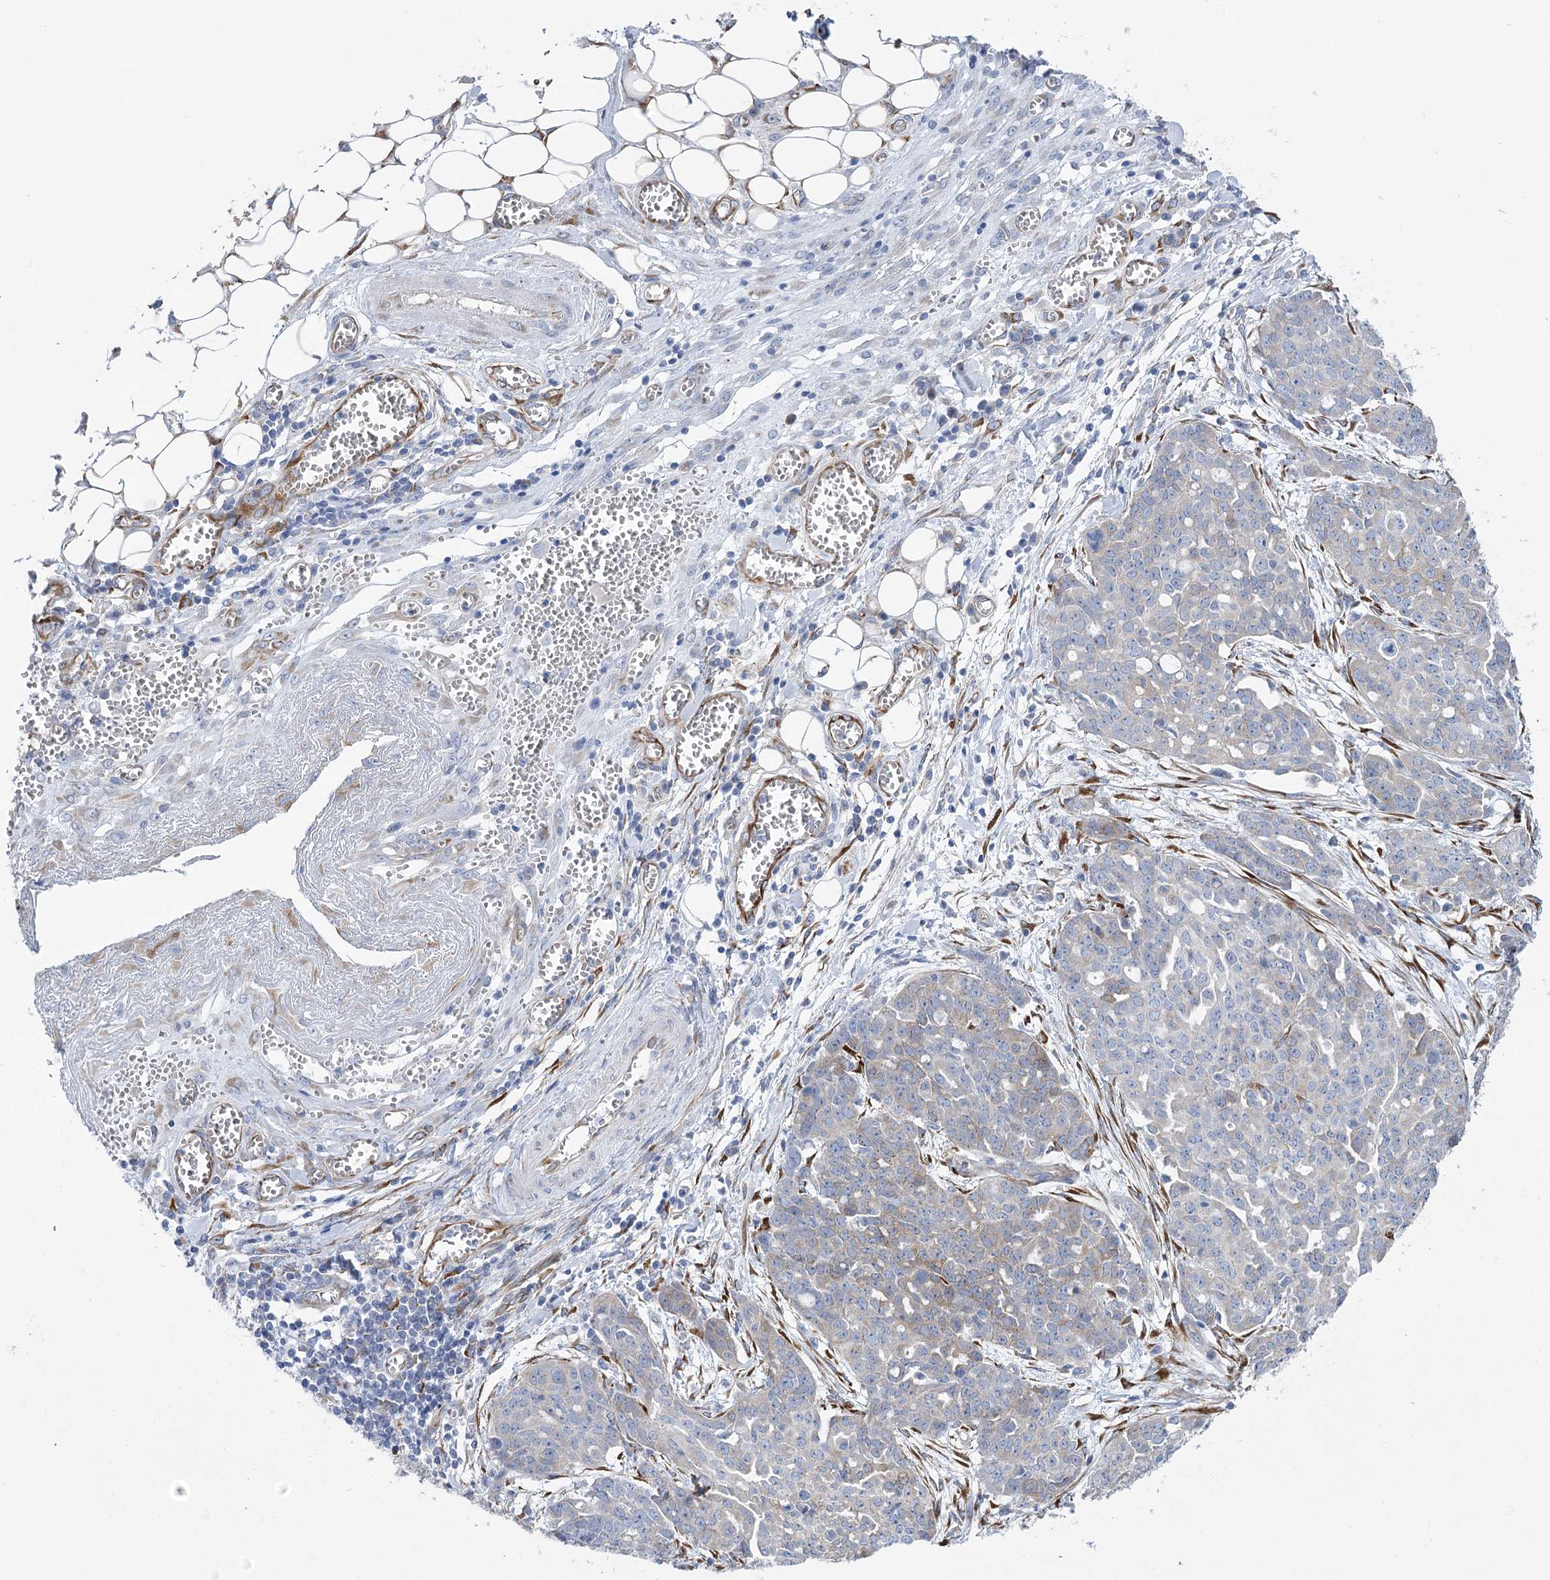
{"staining": {"intensity": "negative", "quantity": "none", "location": "none"}, "tissue": "ovarian cancer", "cell_type": "Tumor cells", "image_type": "cancer", "snomed": [{"axis": "morphology", "description": "Cystadenocarcinoma, serous, NOS"}, {"axis": "topography", "description": "Soft tissue"}, {"axis": "topography", "description": "Ovary"}], "caption": "There is no significant expression in tumor cells of serous cystadenocarcinoma (ovarian).", "gene": "YTHDC2", "patient": {"sex": "female", "age": 57}}